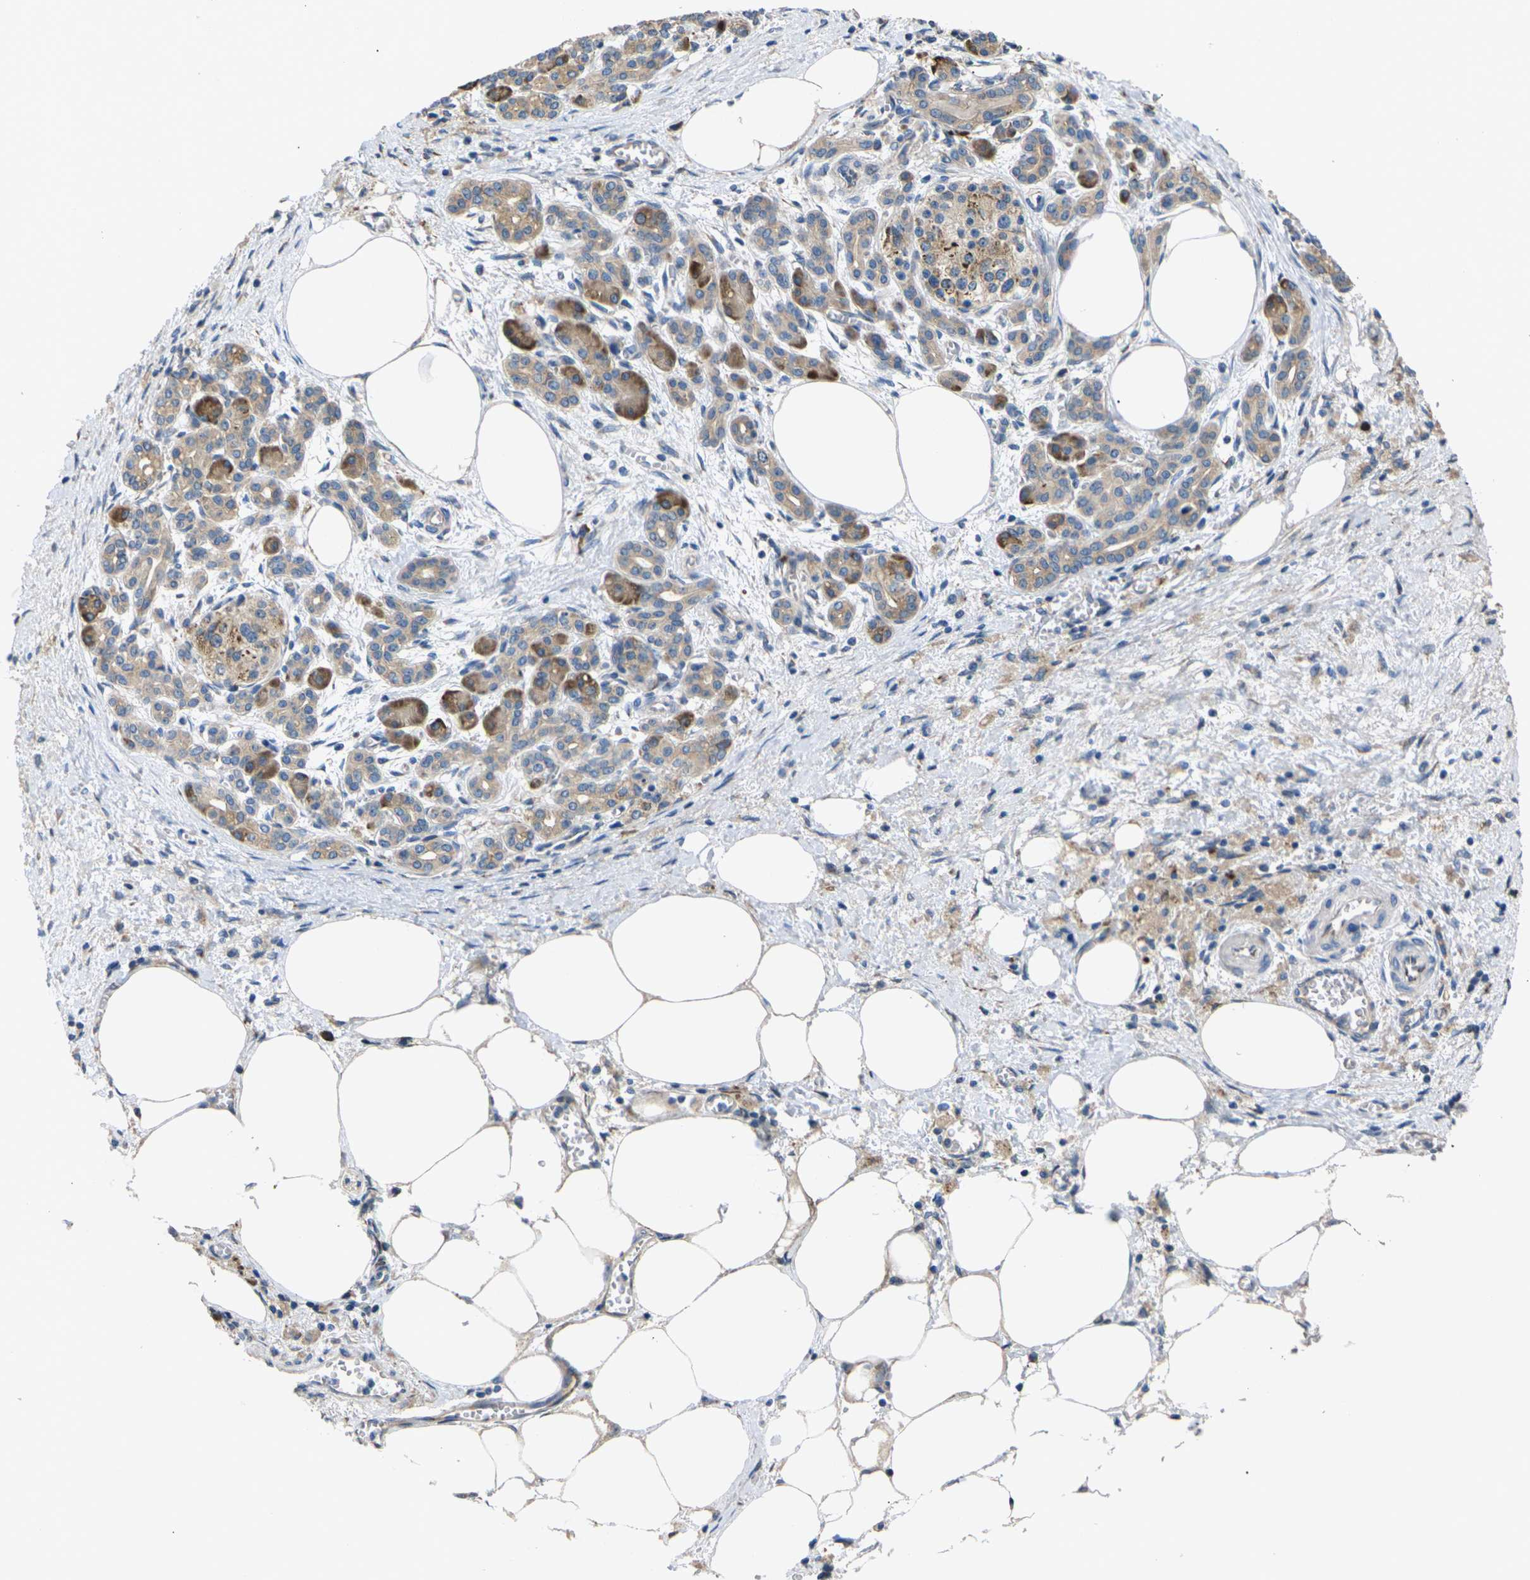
{"staining": {"intensity": "moderate", "quantity": ">75%", "location": "cytoplasmic/membranous"}, "tissue": "pancreatic cancer", "cell_type": "Tumor cells", "image_type": "cancer", "snomed": [{"axis": "morphology", "description": "Adenocarcinoma, NOS"}, {"axis": "topography", "description": "Pancreas"}], "caption": "Protein staining of pancreatic cancer (adenocarcinoma) tissue displays moderate cytoplasmic/membranous expression in about >75% of tumor cells. The protein of interest is shown in brown color, while the nuclei are stained blue.", "gene": "KLHDC8B", "patient": {"sex": "female", "age": 70}}